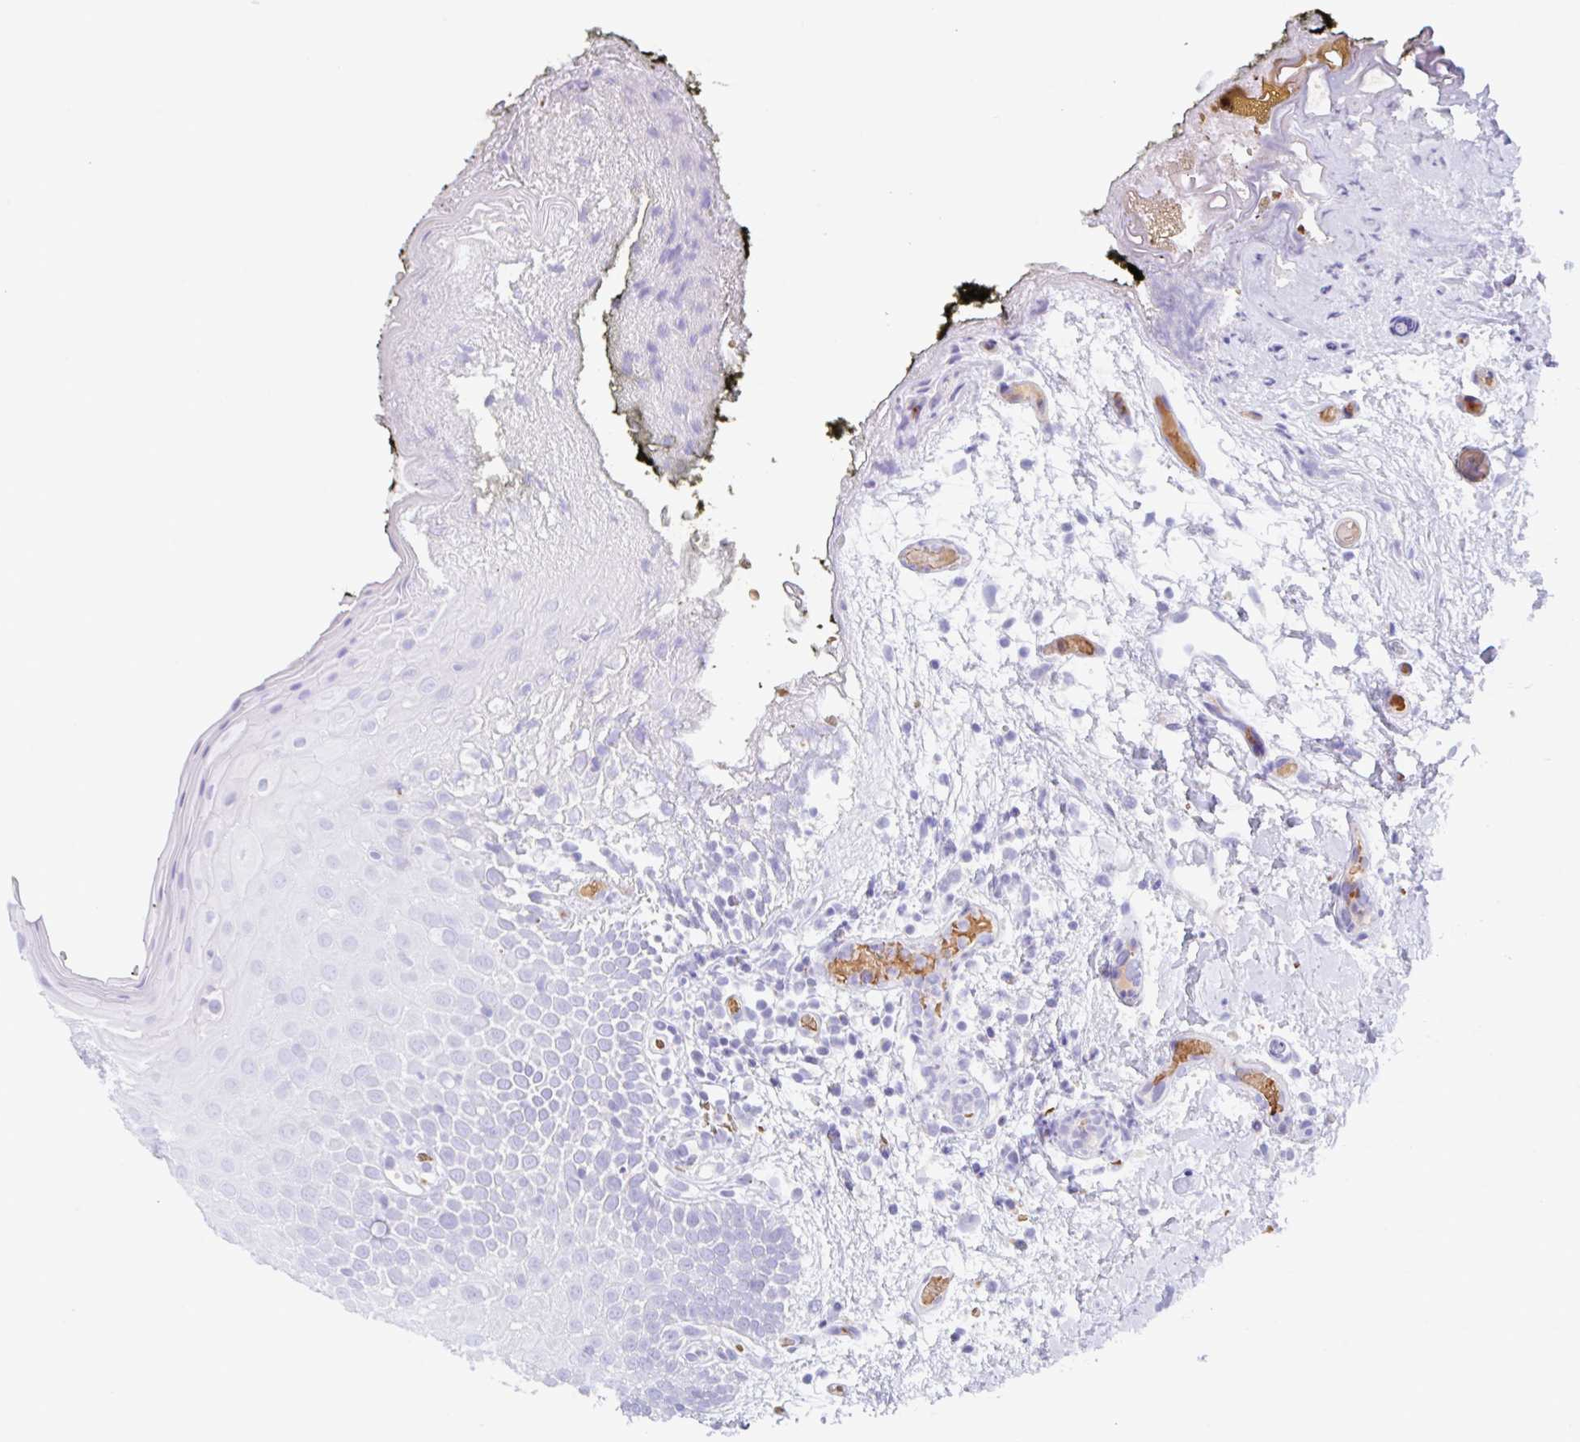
{"staining": {"intensity": "negative", "quantity": "none", "location": "none"}, "tissue": "oral mucosa", "cell_type": "Squamous epithelial cells", "image_type": "normal", "snomed": [{"axis": "morphology", "description": "Normal tissue, NOS"}, {"axis": "morphology", "description": "Squamous cell carcinoma, NOS"}, {"axis": "topography", "description": "Oral tissue"}, {"axis": "topography", "description": "Tounge, NOS"}, {"axis": "topography", "description": "Head-Neck"}], "caption": "Immunohistochemical staining of benign human oral mucosa exhibits no significant positivity in squamous epithelial cells.", "gene": "ANKRD9", "patient": {"sex": "male", "age": 76}}